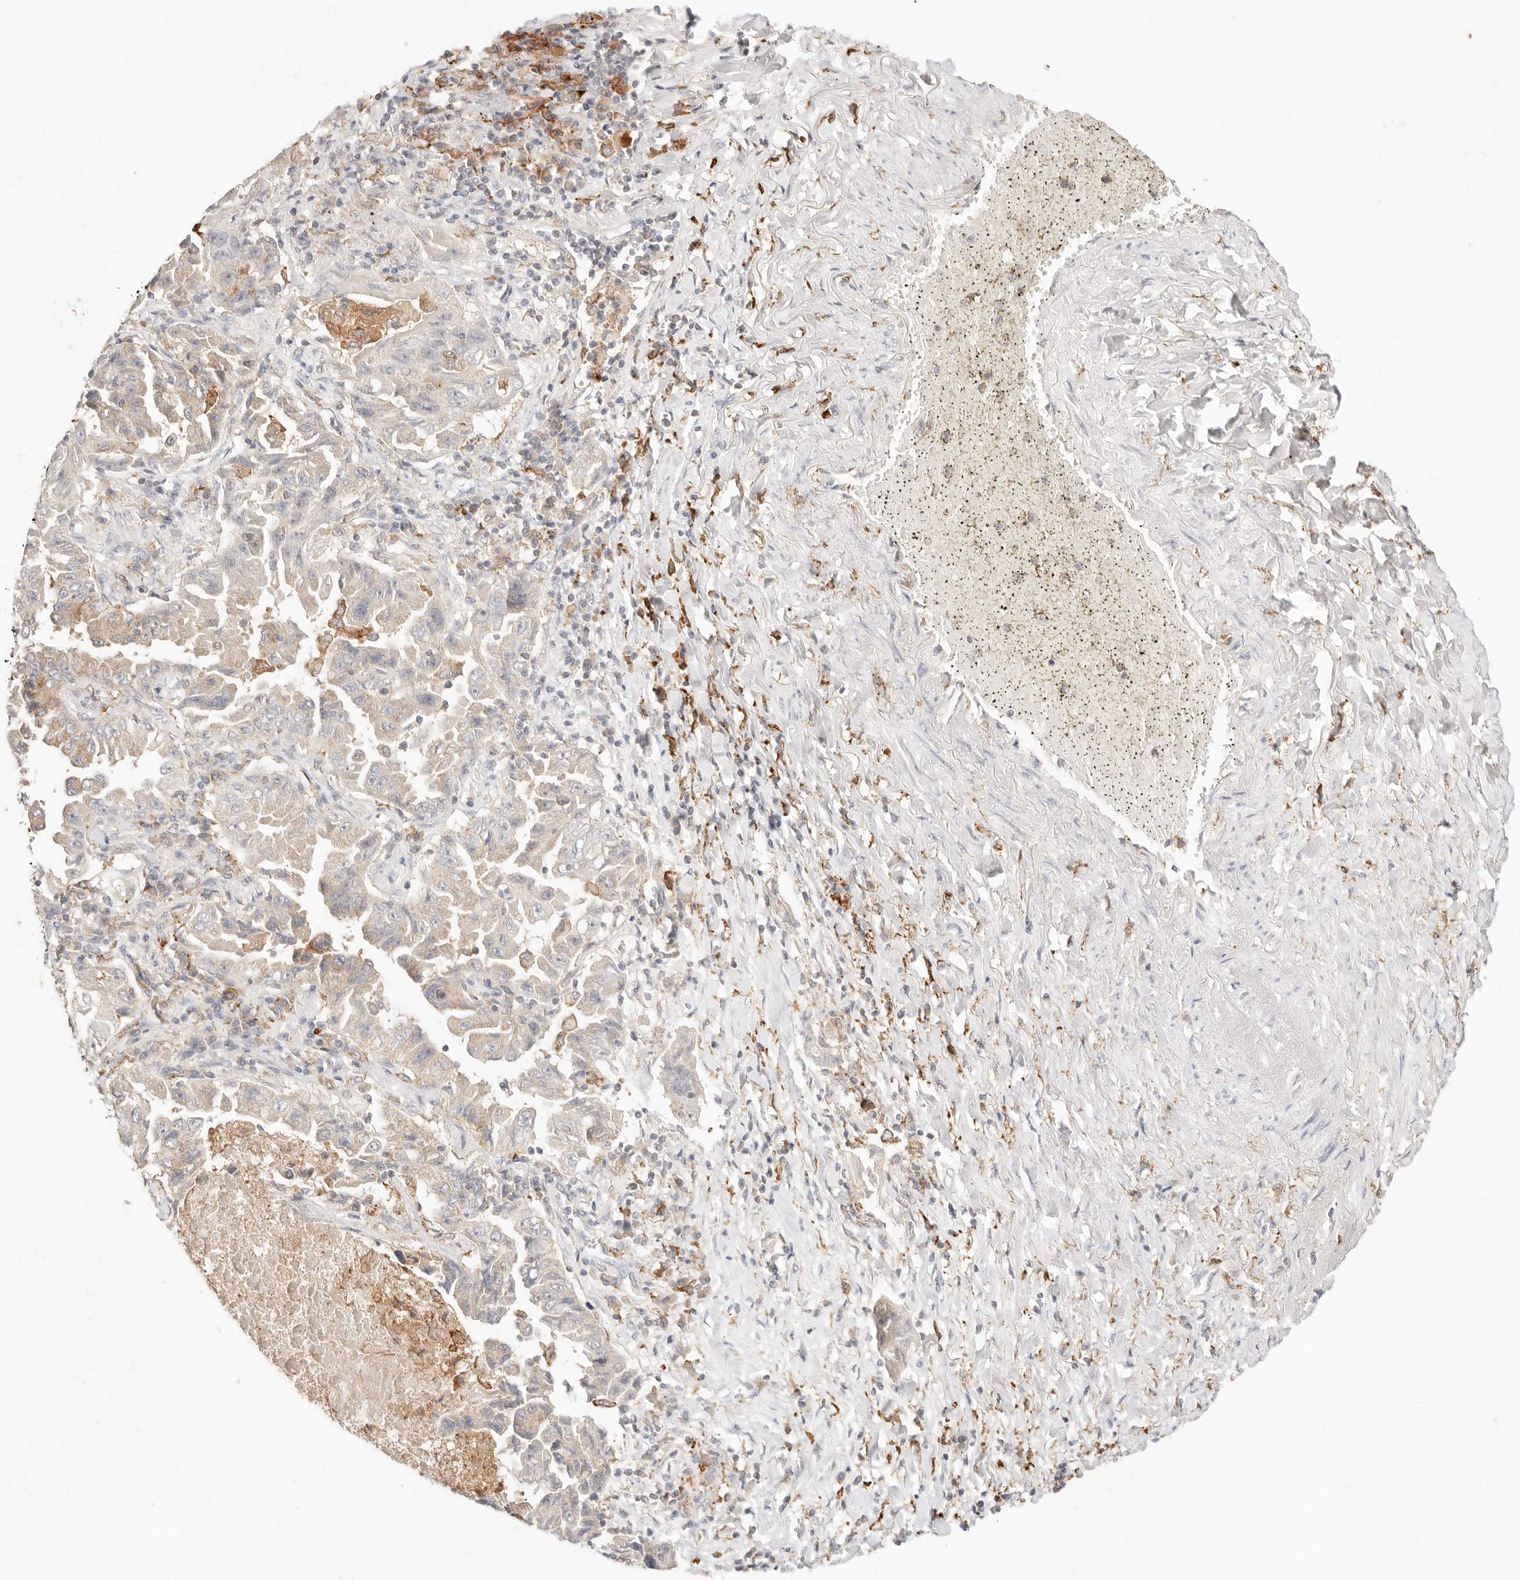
{"staining": {"intensity": "weak", "quantity": "25%-75%", "location": "cytoplasmic/membranous"}, "tissue": "lung cancer", "cell_type": "Tumor cells", "image_type": "cancer", "snomed": [{"axis": "morphology", "description": "Adenocarcinoma, NOS"}, {"axis": "topography", "description": "Lung"}], "caption": "Lung cancer stained for a protein (brown) demonstrates weak cytoplasmic/membranous positive staining in about 25%-75% of tumor cells.", "gene": "HK2", "patient": {"sex": "female", "age": 51}}